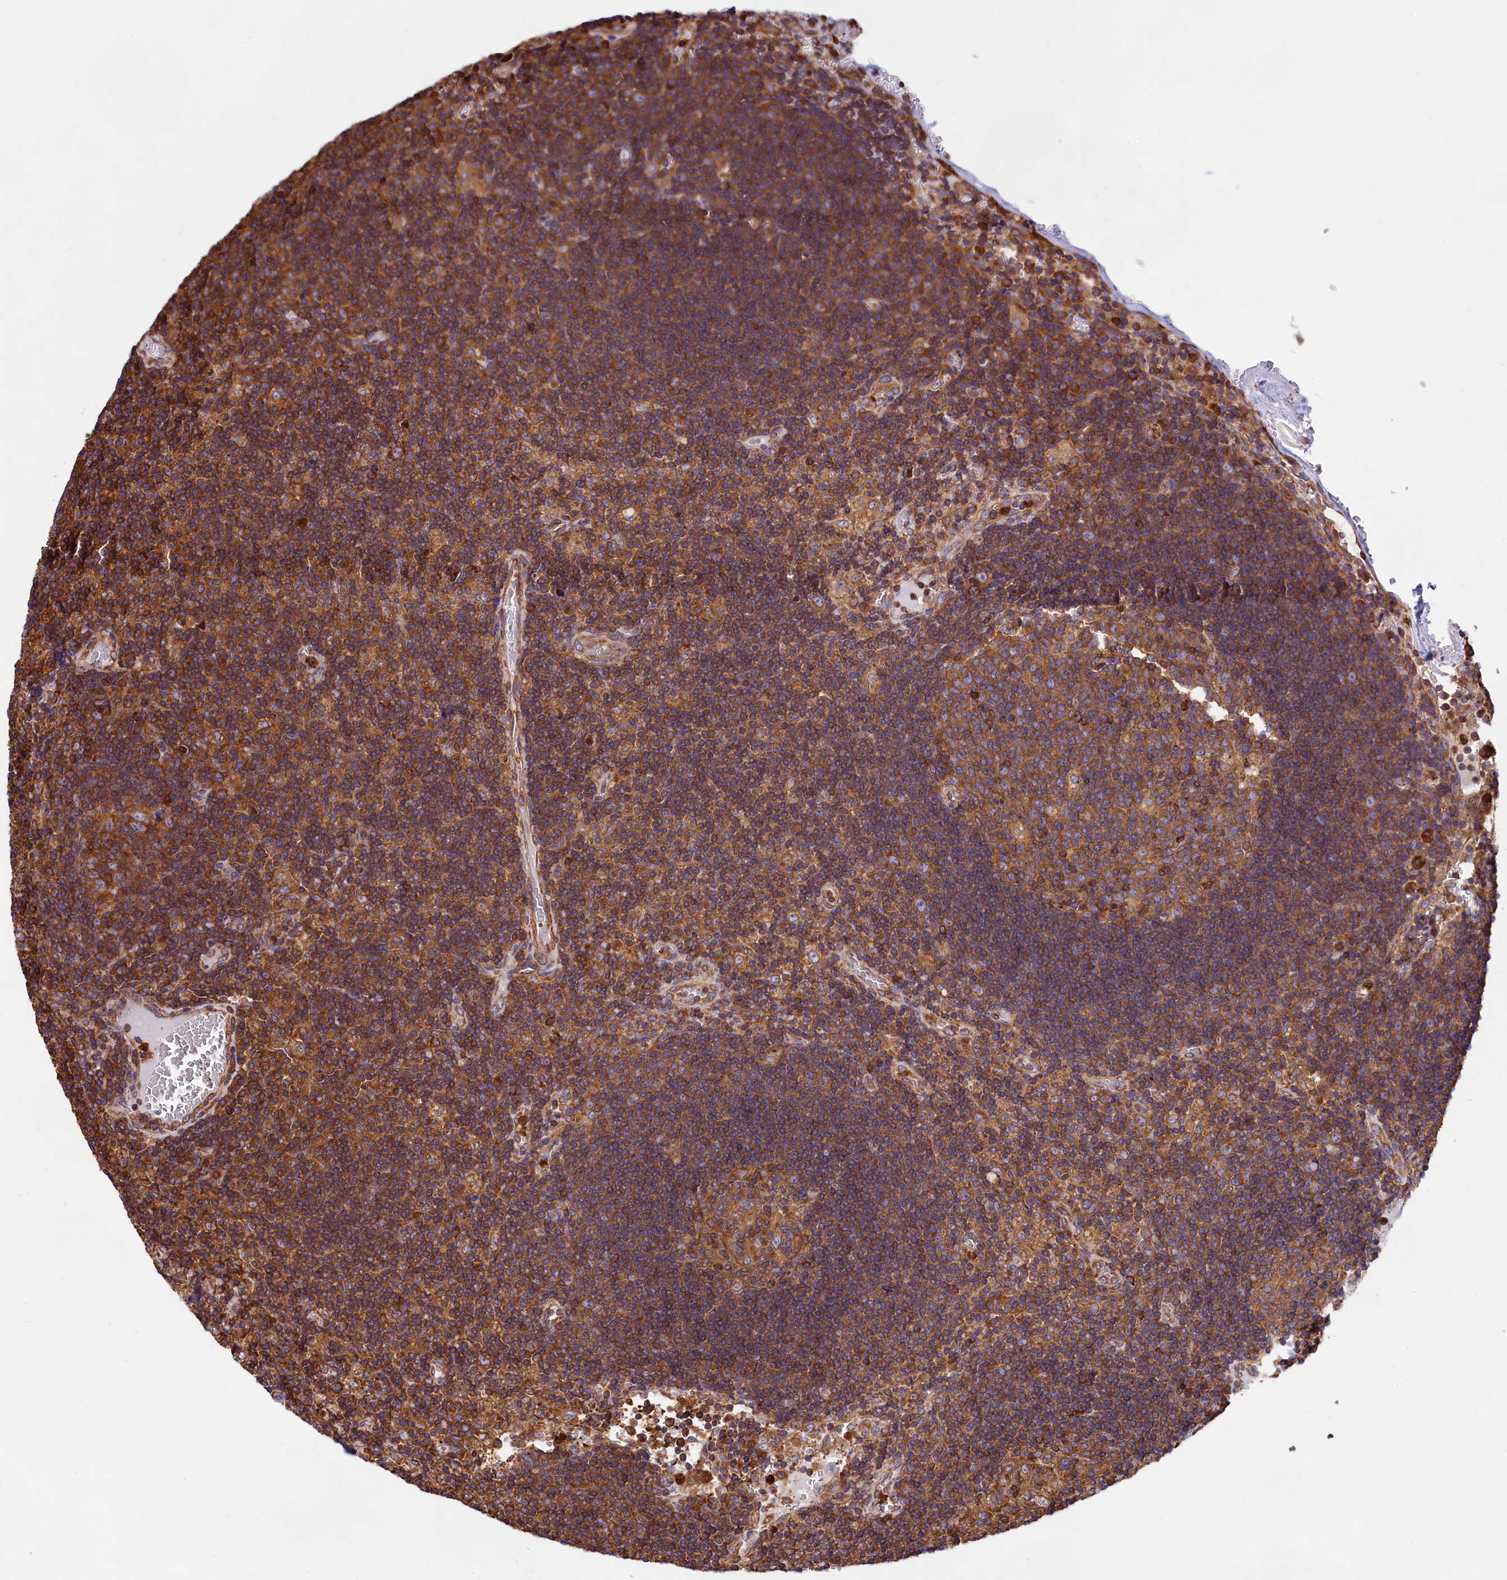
{"staining": {"intensity": "moderate", "quantity": ">75%", "location": "cytoplasmic/membranous"}, "tissue": "lymph node", "cell_type": "Germinal center cells", "image_type": "normal", "snomed": [{"axis": "morphology", "description": "Normal tissue, NOS"}, {"axis": "topography", "description": "Lymph node"}], "caption": "High-power microscopy captured an immunohistochemistry (IHC) histopathology image of normal lymph node, revealing moderate cytoplasmic/membranous expression in approximately >75% of germinal center cells. The protein is stained brown, and the nuclei are stained in blue (DAB (3,3'-diaminobenzidine) IHC with brightfield microscopy, high magnification).", "gene": "GYS1", "patient": {"sex": "female", "age": 73}}